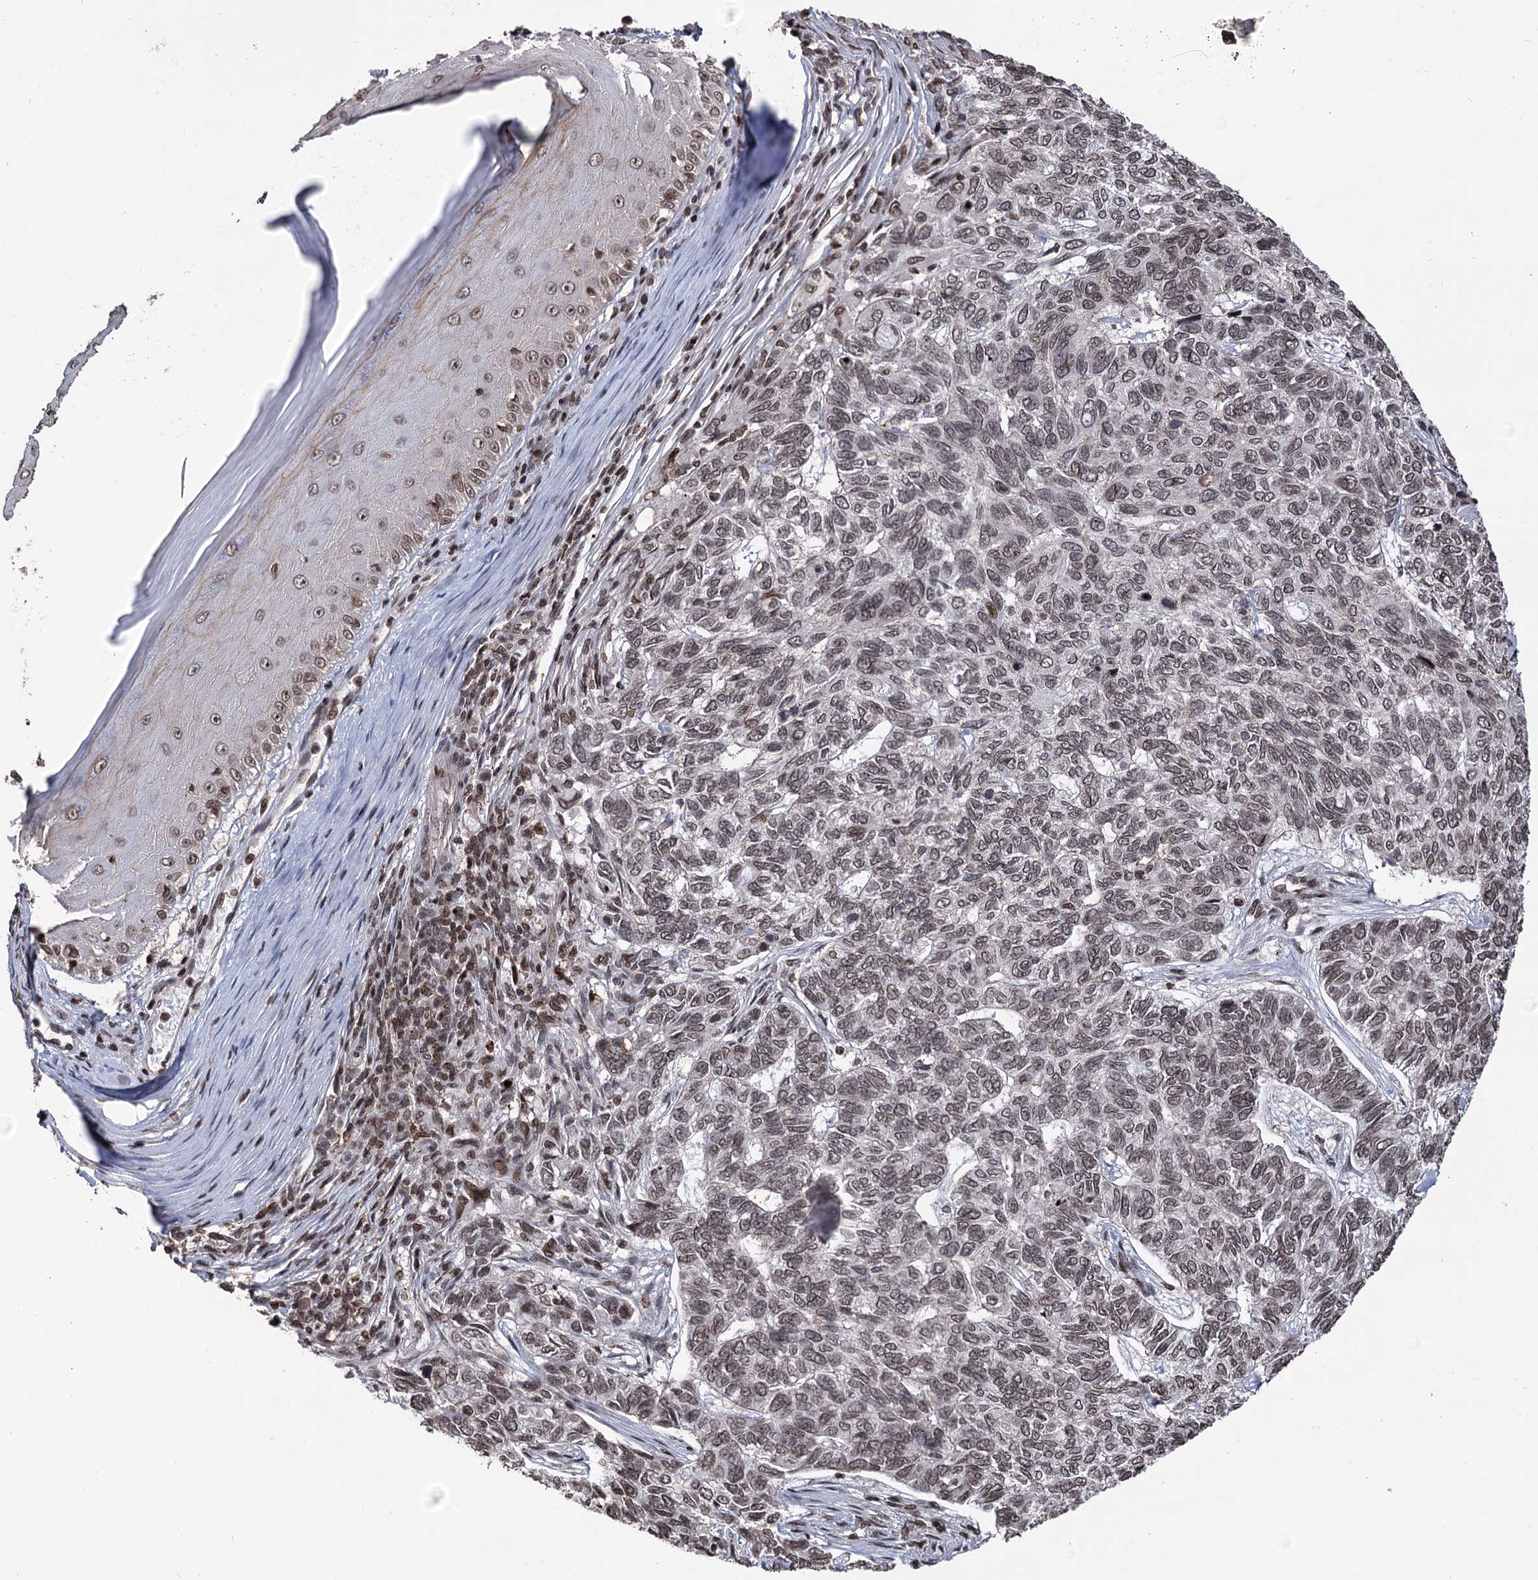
{"staining": {"intensity": "weak", "quantity": ">75%", "location": "nuclear"}, "tissue": "skin cancer", "cell_type": "Tumor cells", "image_type": "cancer", "snomed": [{"axis": "morphology", "description": "Basal cell carcinoma"}, {"axis": "topography", "description": "Skin"}], "caption": "About >75% of tumor cells in skin cancer display weak nuclear protein expression as visualized by brown immunohistochemical staining.", "gene": "CCDC77", "patient": {"sex": "female", "age": 65}}